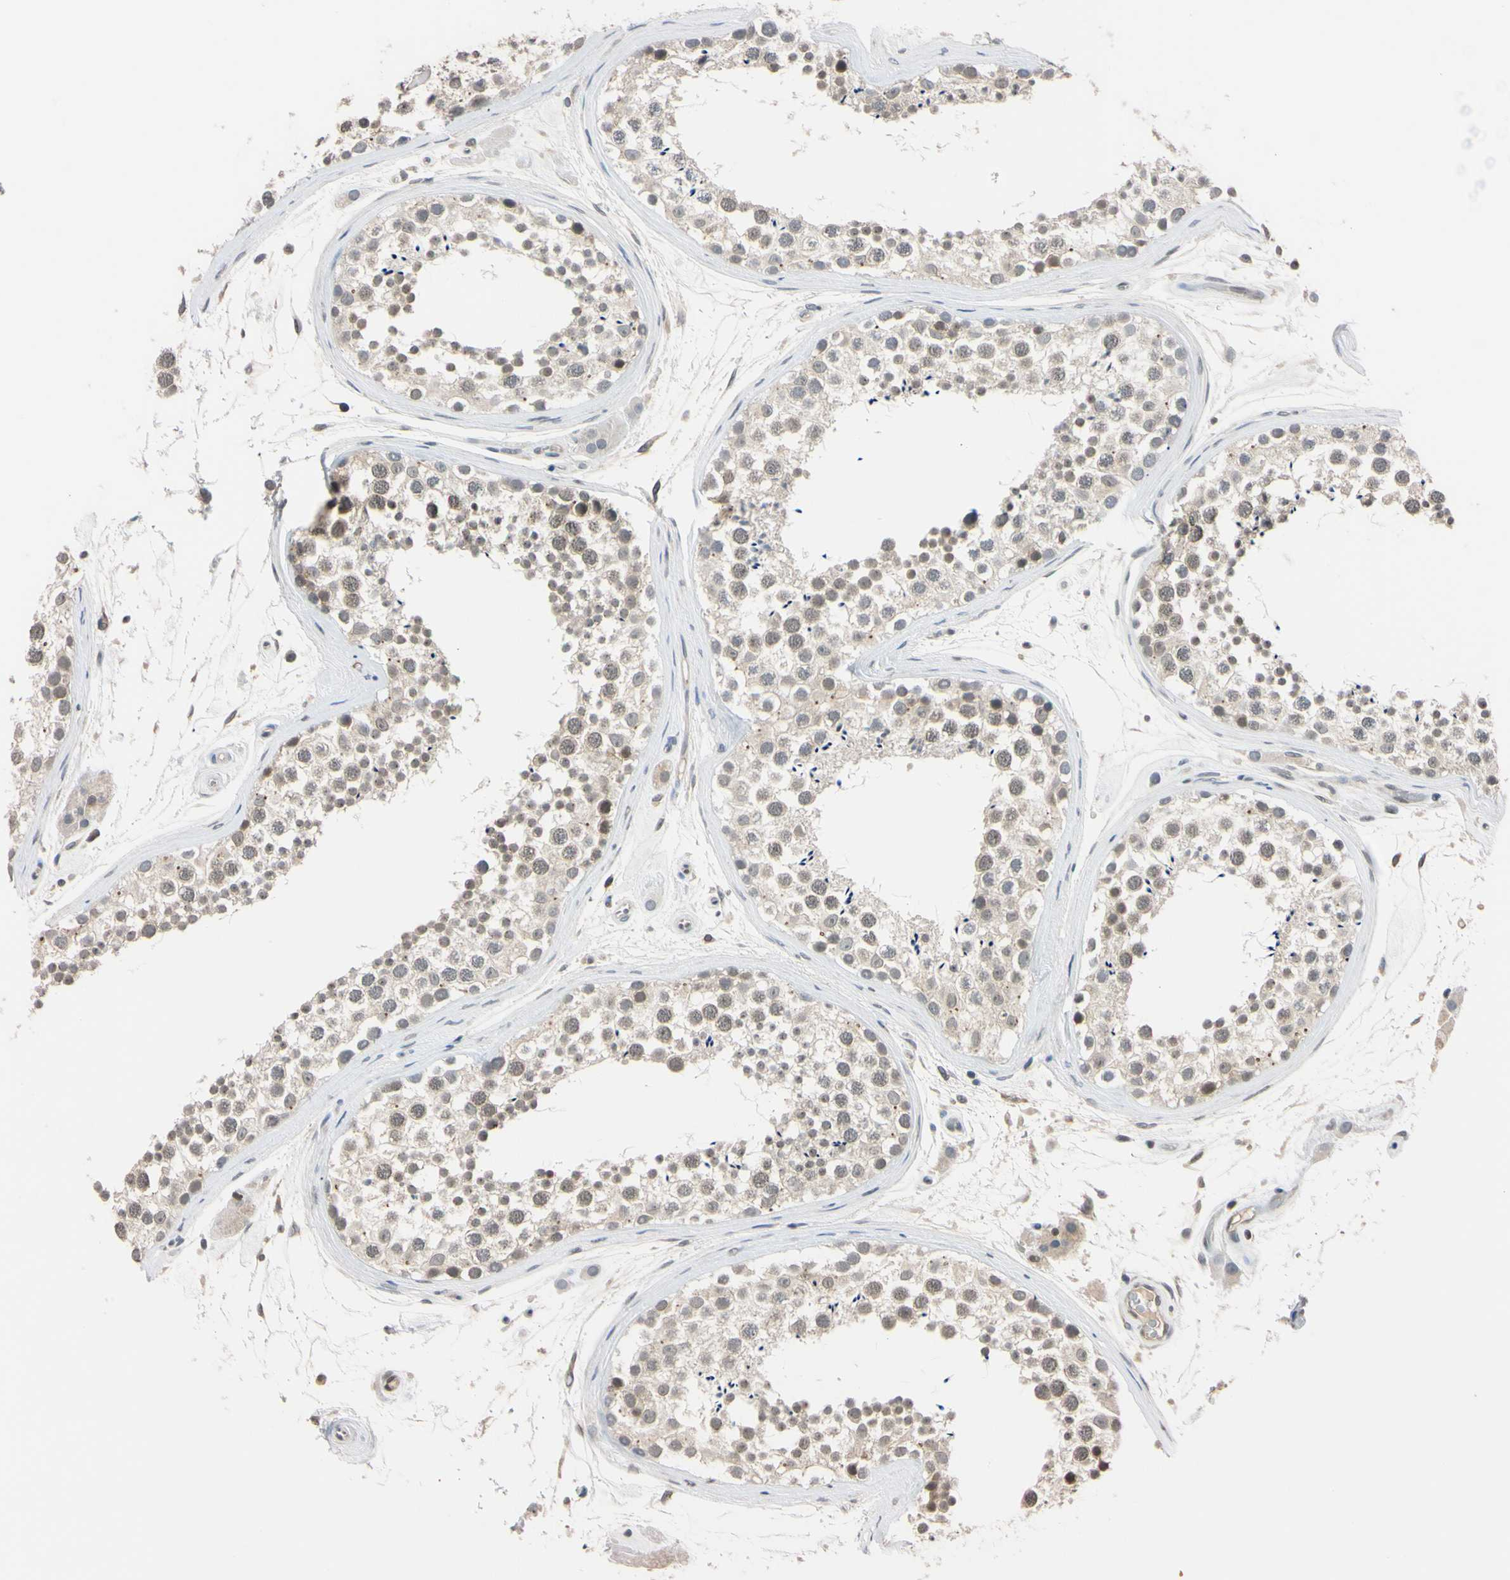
{"staining": {"intensity": "weak", "quantity": "25%-75%", "location": "cytoplasmic/membranous,nuclear"}, "tissue": "testis", "cell_type": "Cells in seminiferous ducts", "image_type": "normal", "snomed": [{"axis": "morphology", "description": "Normal tissue, NOS"}, {"axis": "topography", "description": "Testis"}], "caption": "Immunohistochemical staining of benign human testis reveals weak cytoplasmic/membranous,nuclear protein staining in approximately 25%-75% of cells in seminiferous ducts. (IHC, brightfield microscopy, high magnification).", "gene": "UBE2I", "patient": {"sex": "male", "age": 46}}